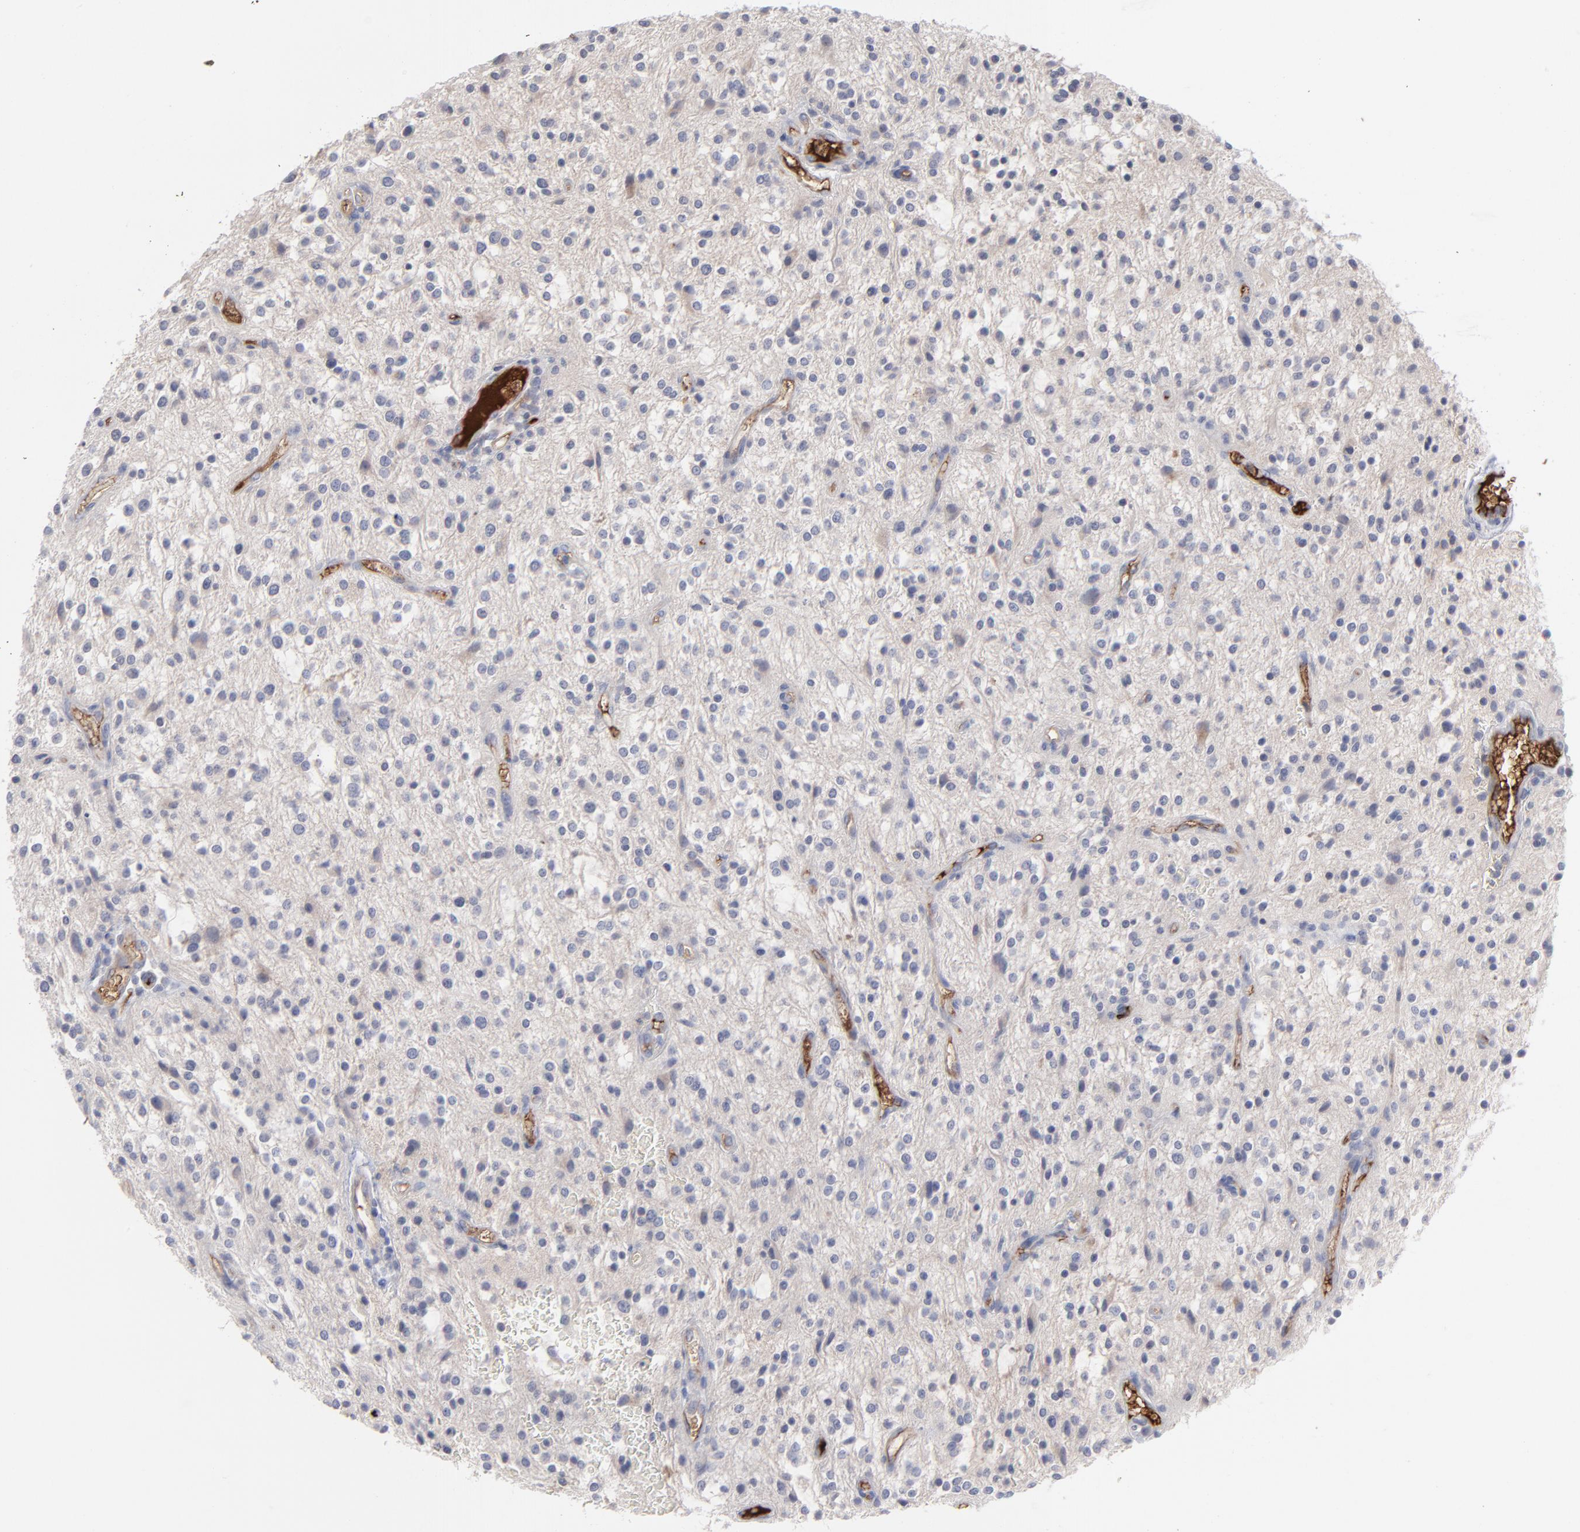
{"staining": {"intensity": "negative", "quantity": "none", "location": "none"}, "tissue": "glioma", "cell_type": "Tumor cells", "image_type": "cancer", "snomed": [{"axis": "morphology", "description": "Glioma, malignant, NOS"}, {"axis": "topography", "description": "Cerebellum"}], "caption": "Glioma stained for a protein using immunohistochemistry (IHC) shows no staining tumor cells.", "gene": "CCR3", "patient": {"sex": "female", "age": 10}}